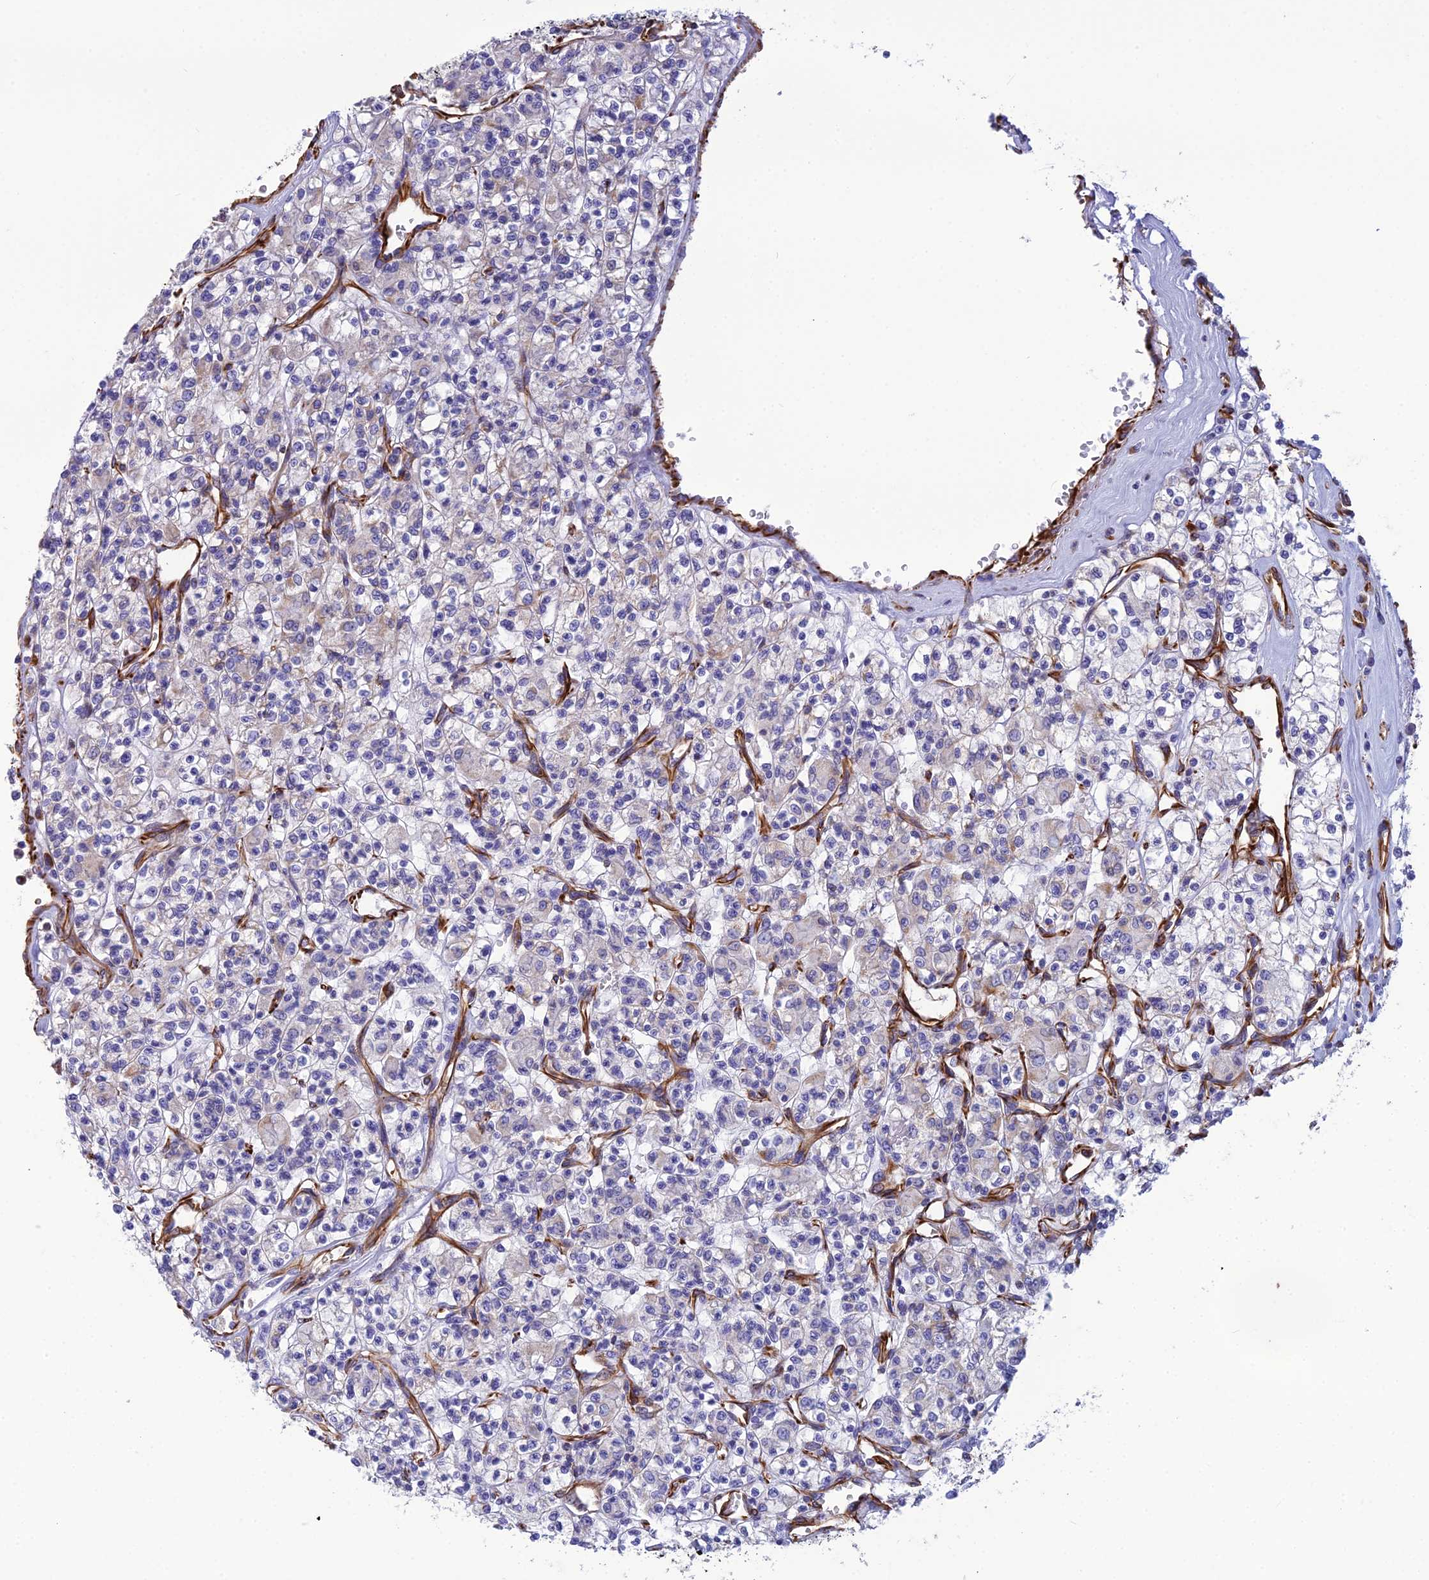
{"staining": {"intensity": "negative", "quantity": "none", "location": "none"}, "tissue": "renal cancer", "cell_type": "Tumor cells", "image_type": "cancer", "snomed": [{"axis": "morphology", "description": "Adenocarcinoma, NOS"}, {"axis": "topography", "description": "Kidney"}], "caption": "An image of renal cancer (adenocarcinoma) stained for a protein reveals no brown staining in tumor cells.", "gene": "FBXL20", "patient": {"sex": "female", "age": 59}}